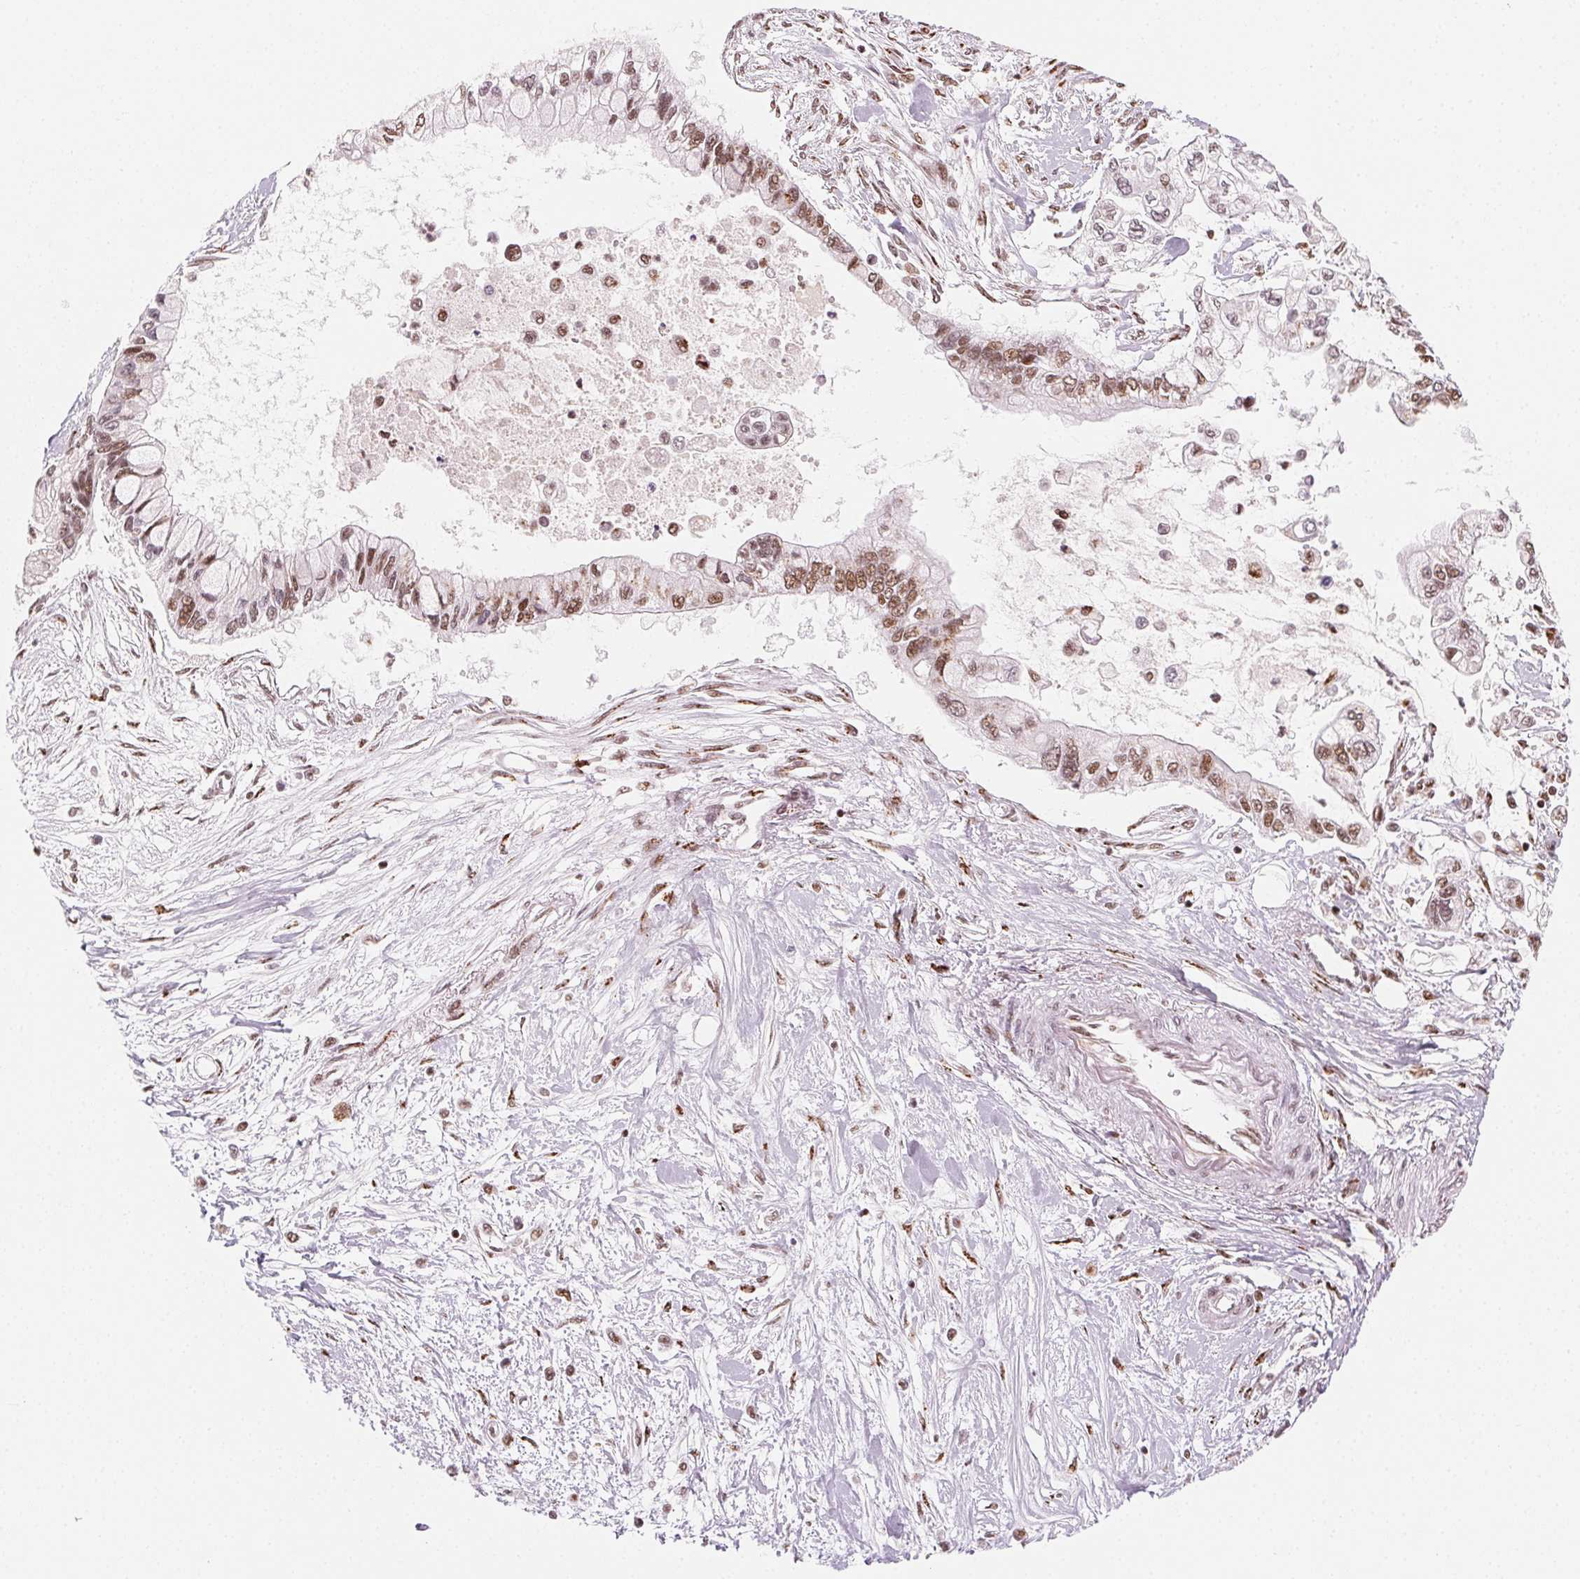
{"staining": {"intensity": "moderate", "quantity": ">75%", "location": "nuclear"}, "tissue": "pancreatic cancer", "cell_type": "Tumor cells", "image_type": "cancer", "snomed": [{"axis": "morphology", "description": "Adenocarcinoma, NOS"}, {"axis": "topography", "description": "Pancreas"}], "caption": "Moderate nuclear positivity is present in approximately >75% of tumor cells in pancreatic cancer (adenocarcinoma).", "gene": "TOPORS", "patient": {"sex": "female", "age": 77}}